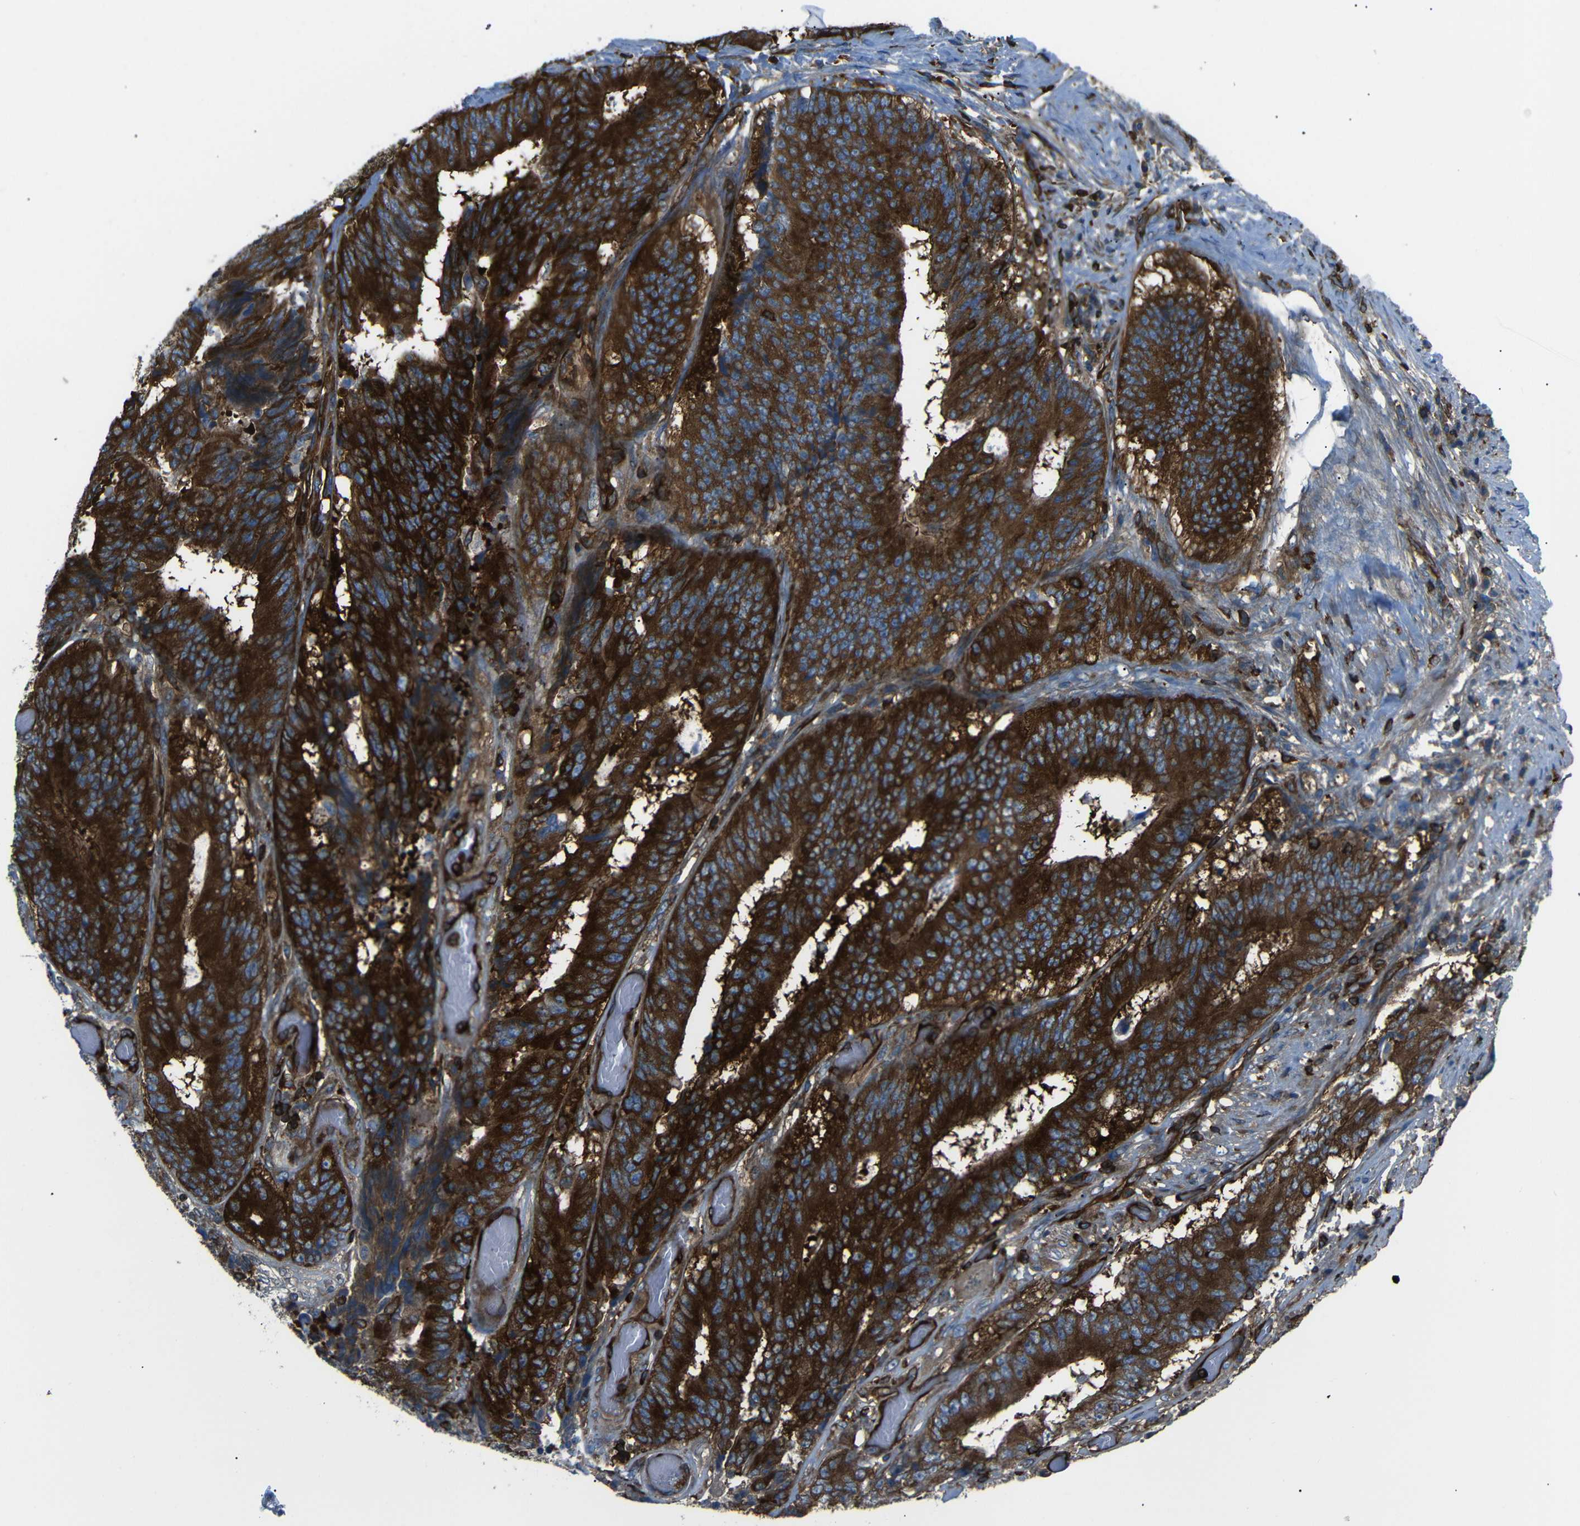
{"staining": {"intensity": "strong", "quantity": ">75%", "location": "cytoplasmic/membranous"}, "tissue": "colorectal cancer", "cell_type": "Tumor cells", "image_type": "cancer", "snomed": [{"axis": "morphology", "description": "Adenocarcinoma, NOS"}, {"axis": "topography", "description": "Rectum"}], "caption": "Tumor cells display high levels of strong cytoplasmic/membranous expression in approximately >75% of cells in human colorectal cancer.", "gene": "ARHGEF1", "patient": {"sex": "male", "age": 72}}